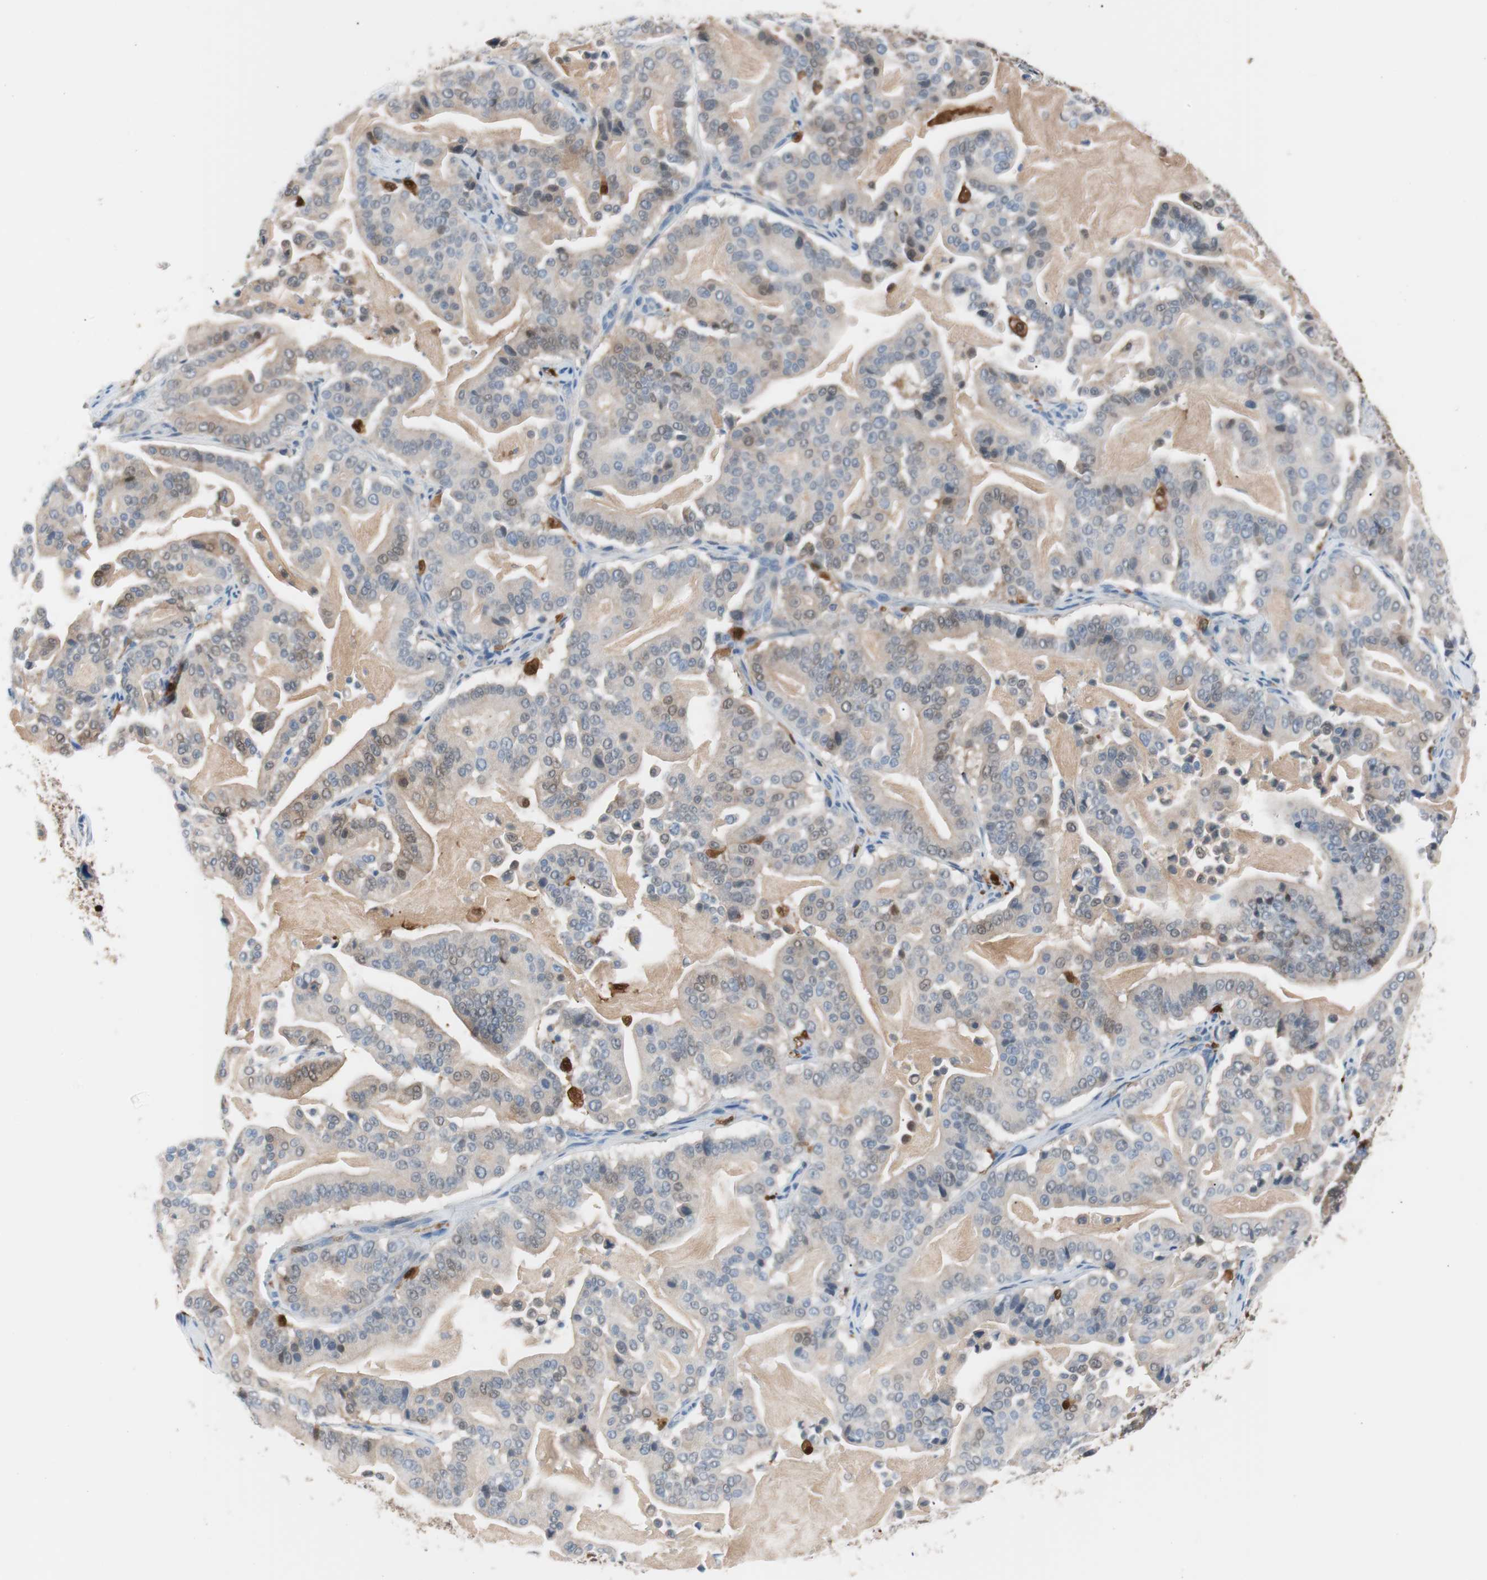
{"staining": {"intensity": "weak", "quantity": ">75%", "location": "cytoplasmic/membranous,nuclear"}, "tissue": "pancreatic cancer", "cell_type": "Tumor cells", "image_type": "cancer", "snomed": [{"axis": "morphology", "description": "Adenocarcinoma, NOS"}, {"axis": "topography", "description": "Pancreas"}], "caption": "Immunohistochemistry (IHC) staining of pancreatic cancer, which reveals low levels of weak cytoplasmic/membranous and nuclear expression in approximately >75% of tumor cells indicating weak cytoplasmic/membranous and nuclear protein expression. The staining was performed using DAB (3,3'-diaminobenzidine) (brown) for protein detection and nuclei were counterstained in hematoxylin (blue).", "gene": "IL18", "patient": {"sex": "male", "age": 63}}